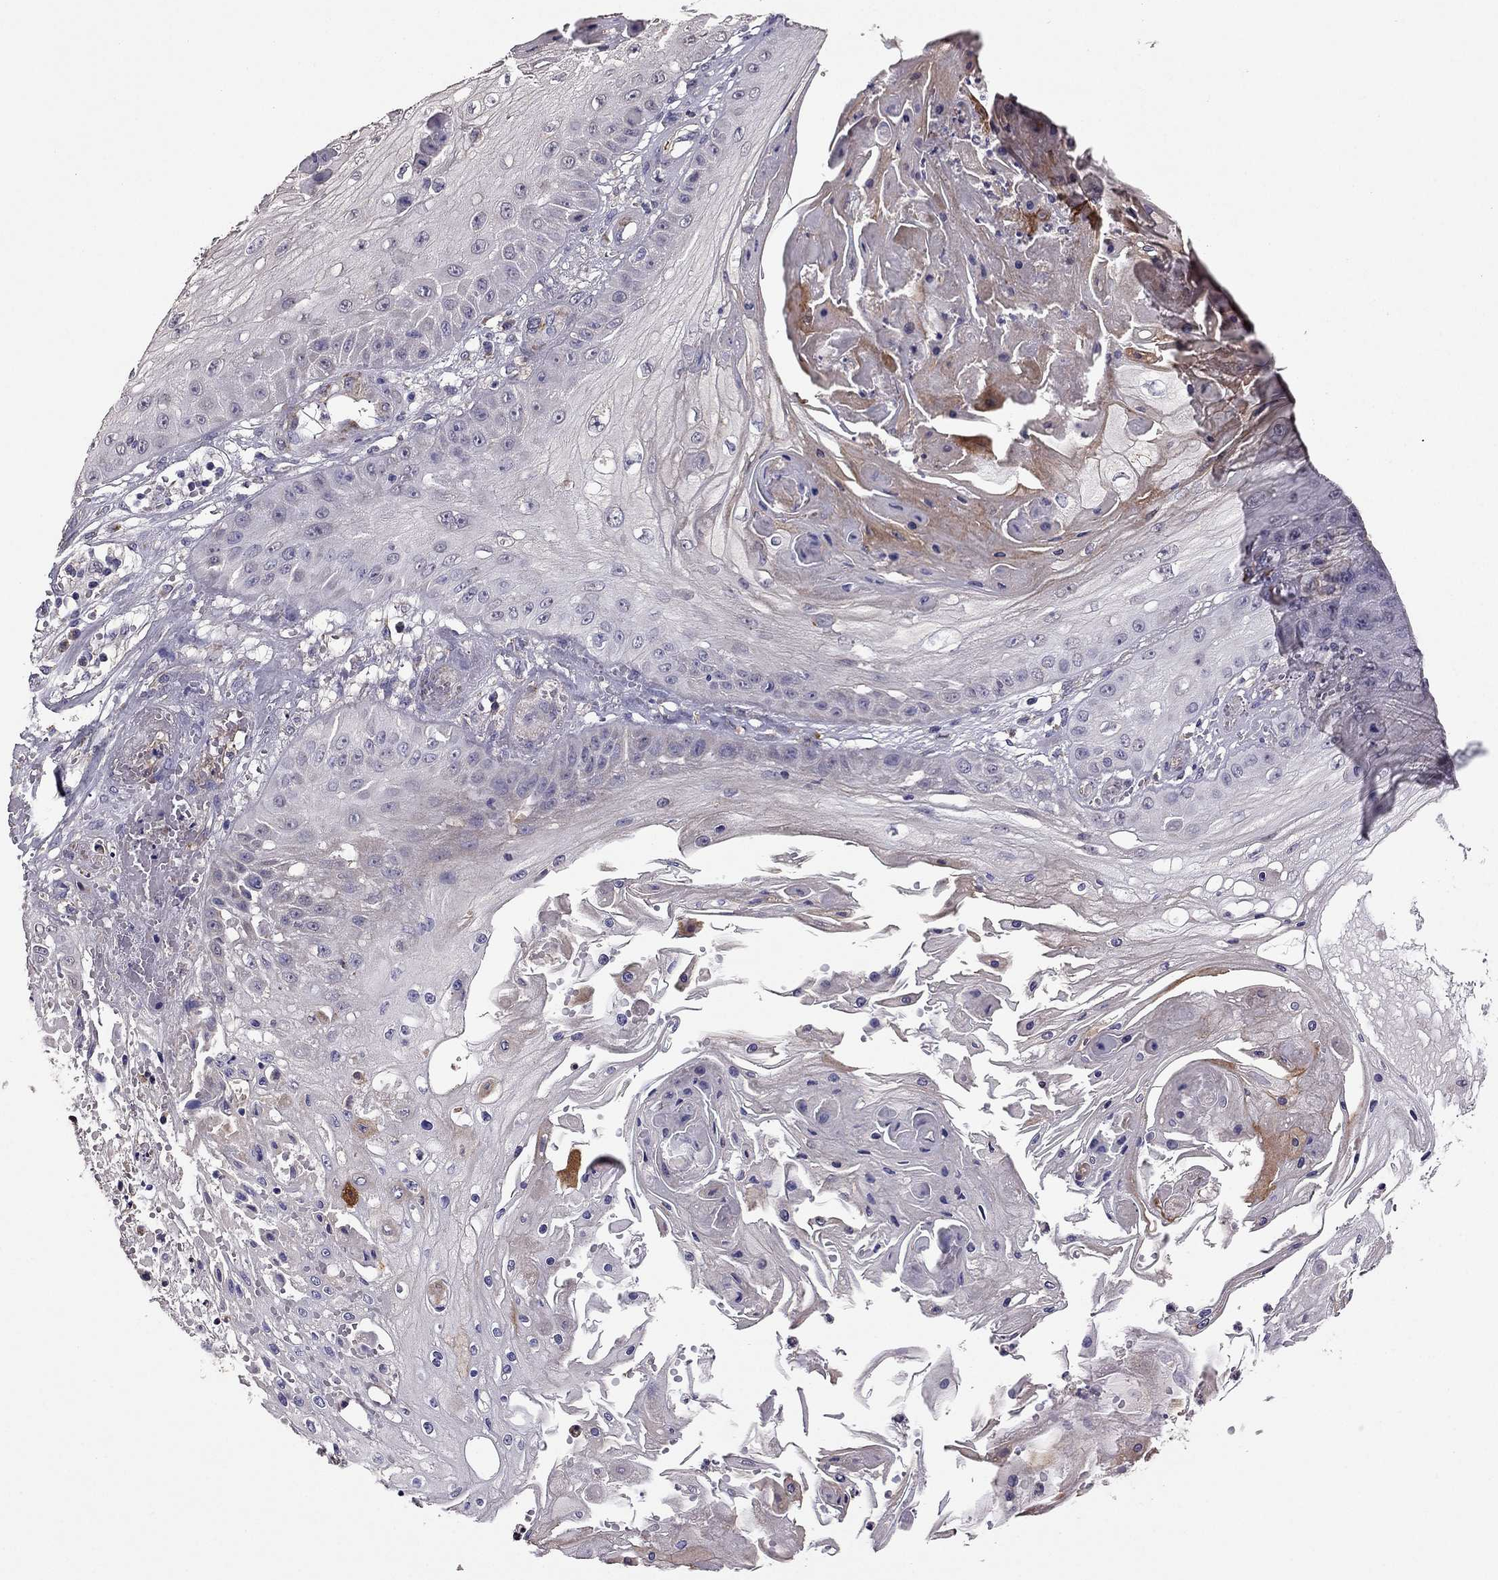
{"staining": {"intensity": "negative", "quantity": "none", "location": "none"}, "tissue": "skin cancer", "cell_type": "Tumor cells", "image_type": "cancer", "snomed": [{"axis": "morphology", "description": "Squamous cell carcinoma, NOS"}, {"axis": "topography", "description": "Skin"}], "caption": "Squamous cell carcinoma (skin) stained for a protein using immunohistochemistry demonstrates no expression tumor cells.", "gene": "CDH9", "patient": {"sex": "male", "age": 70}}